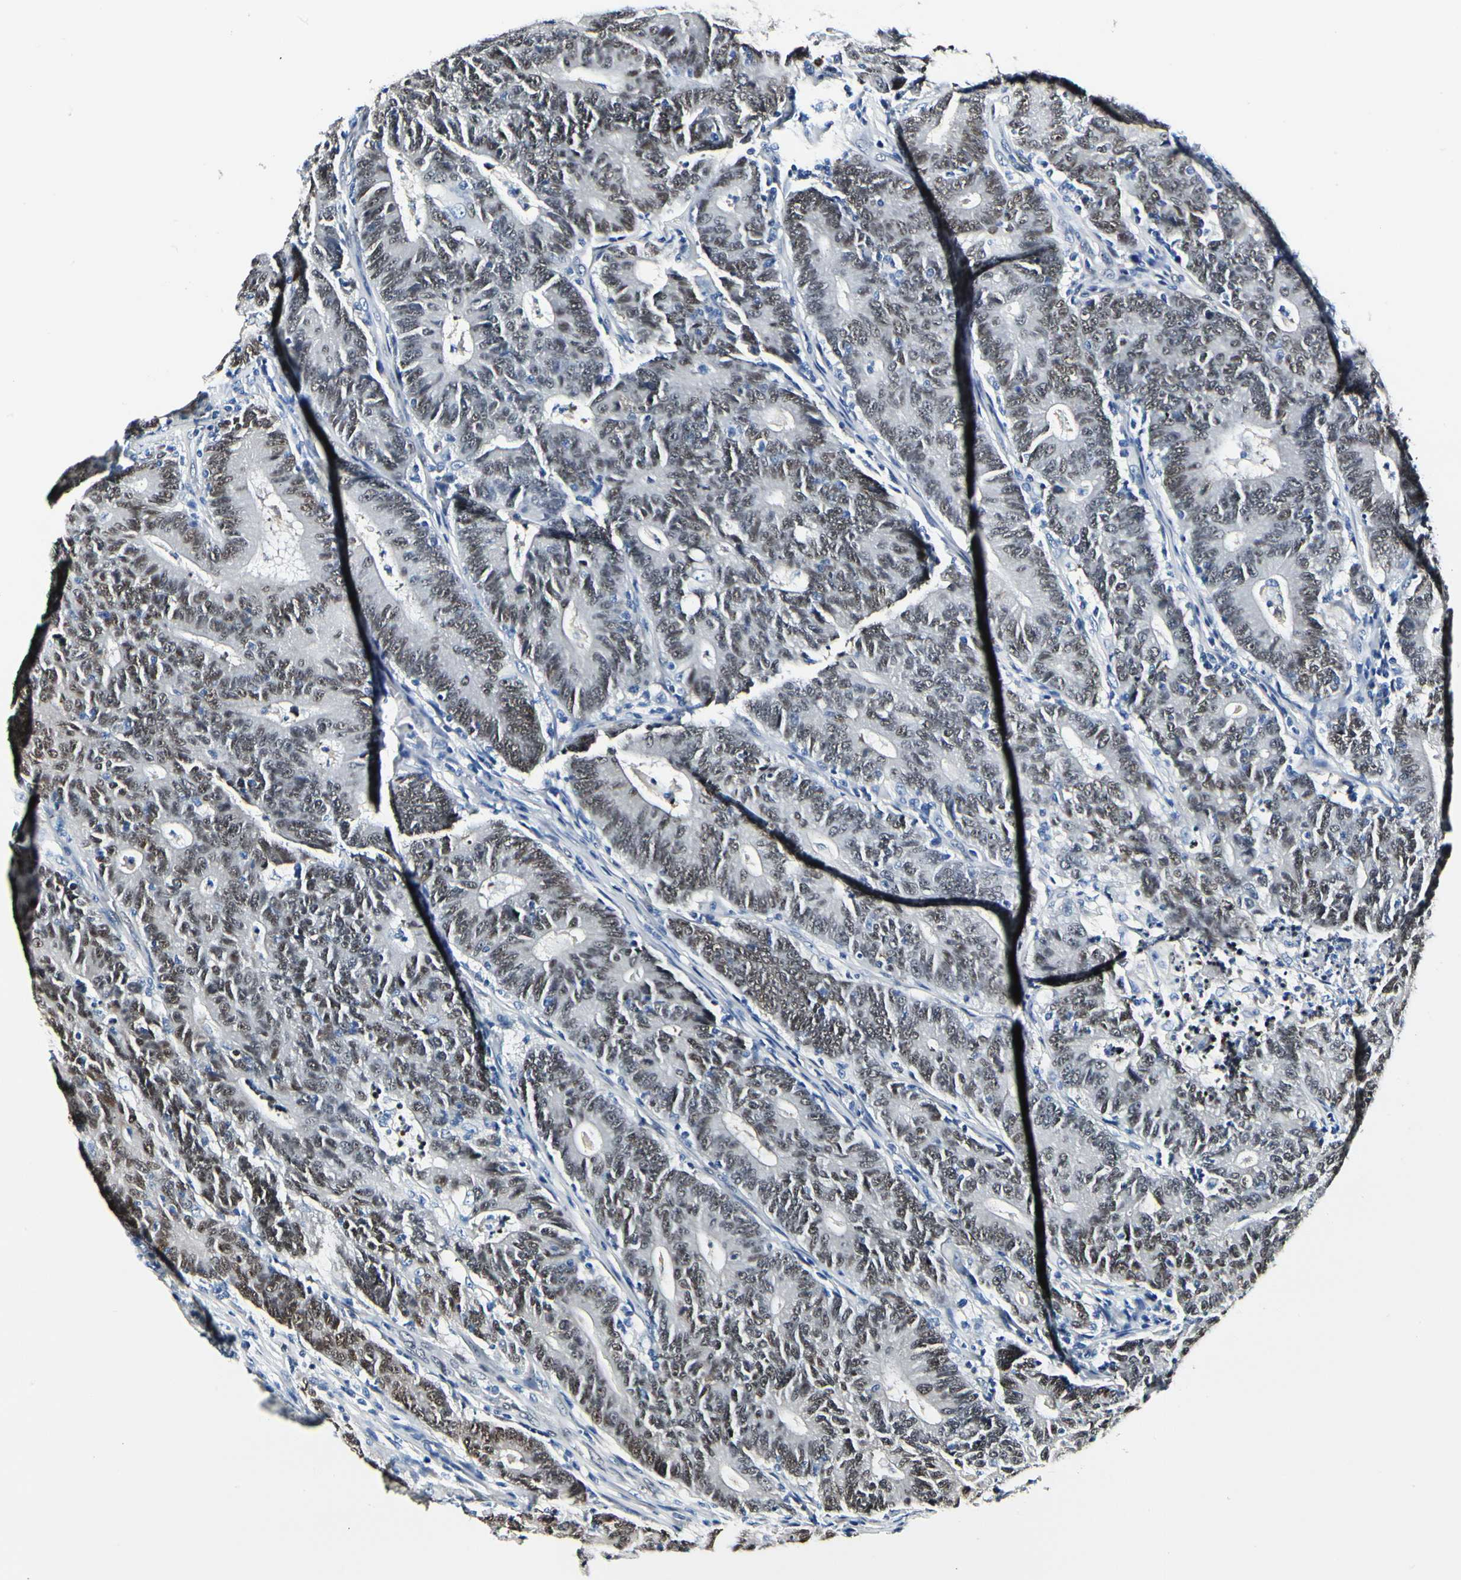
{"staining": {"intensity": "moderate", "quantity": "25%-75%", "location": "nuclear"}, "tissue": "colorectal cancer", "cell_type": "Tumor cells", "image_type": "cancer", "snomed": [{"axis": "morphology", "description": "Normal tissue, NOS"}, {"axis": "morphology", "description": "Adenocarcinoma, NOS"}, {"axis": "topography", "description": "Colon"}], "caption": "Immunohistochemical staining of human colorectal cancer exhibits medium levels of moderate nuclear protein positivity in about 25%-75% of tumor cells. The protein is shown in brown color, while the nuclei are stained blue.", "gene": "NFIA", "patient": {"sex": "female", "age": 75}}